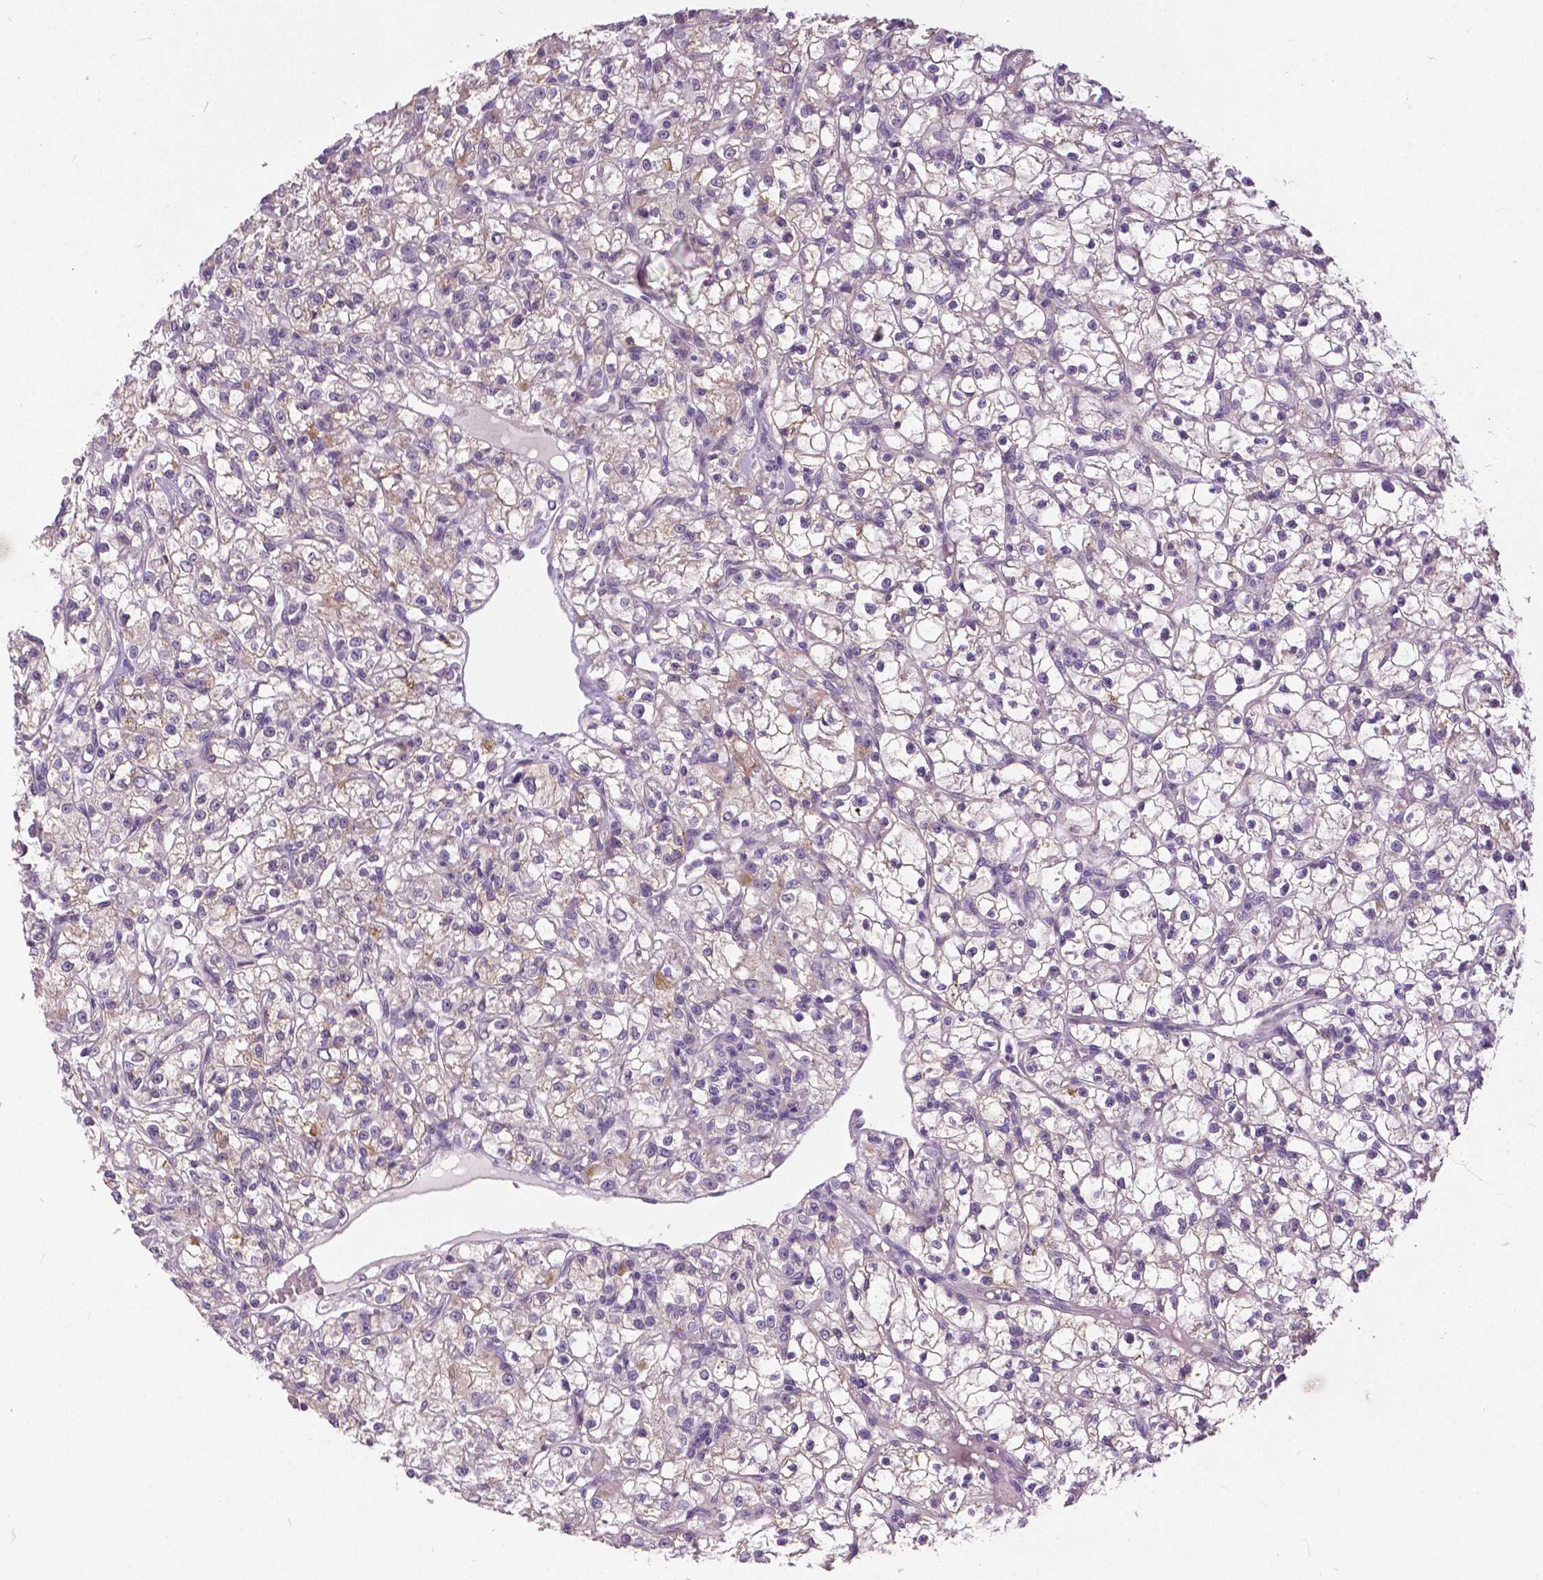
{"staining": {"intensity": "negative", "quantity": "none", "location": "none"}, "tissue": "renal cancer", "cell_type": "Tumor cells", "image_type": "cancer", "snomed": [{"axis": "morphology", "description": "Adenocarcinoma, NOS"}, {"axis": "topography", "description": "Kidney"}], "caption": "Immunohistochemical staining of renal cancer reveals no significant positivity in tumor cells.", "gene": "FOXA1", "patient": {"sex": "female", "age": 59}}